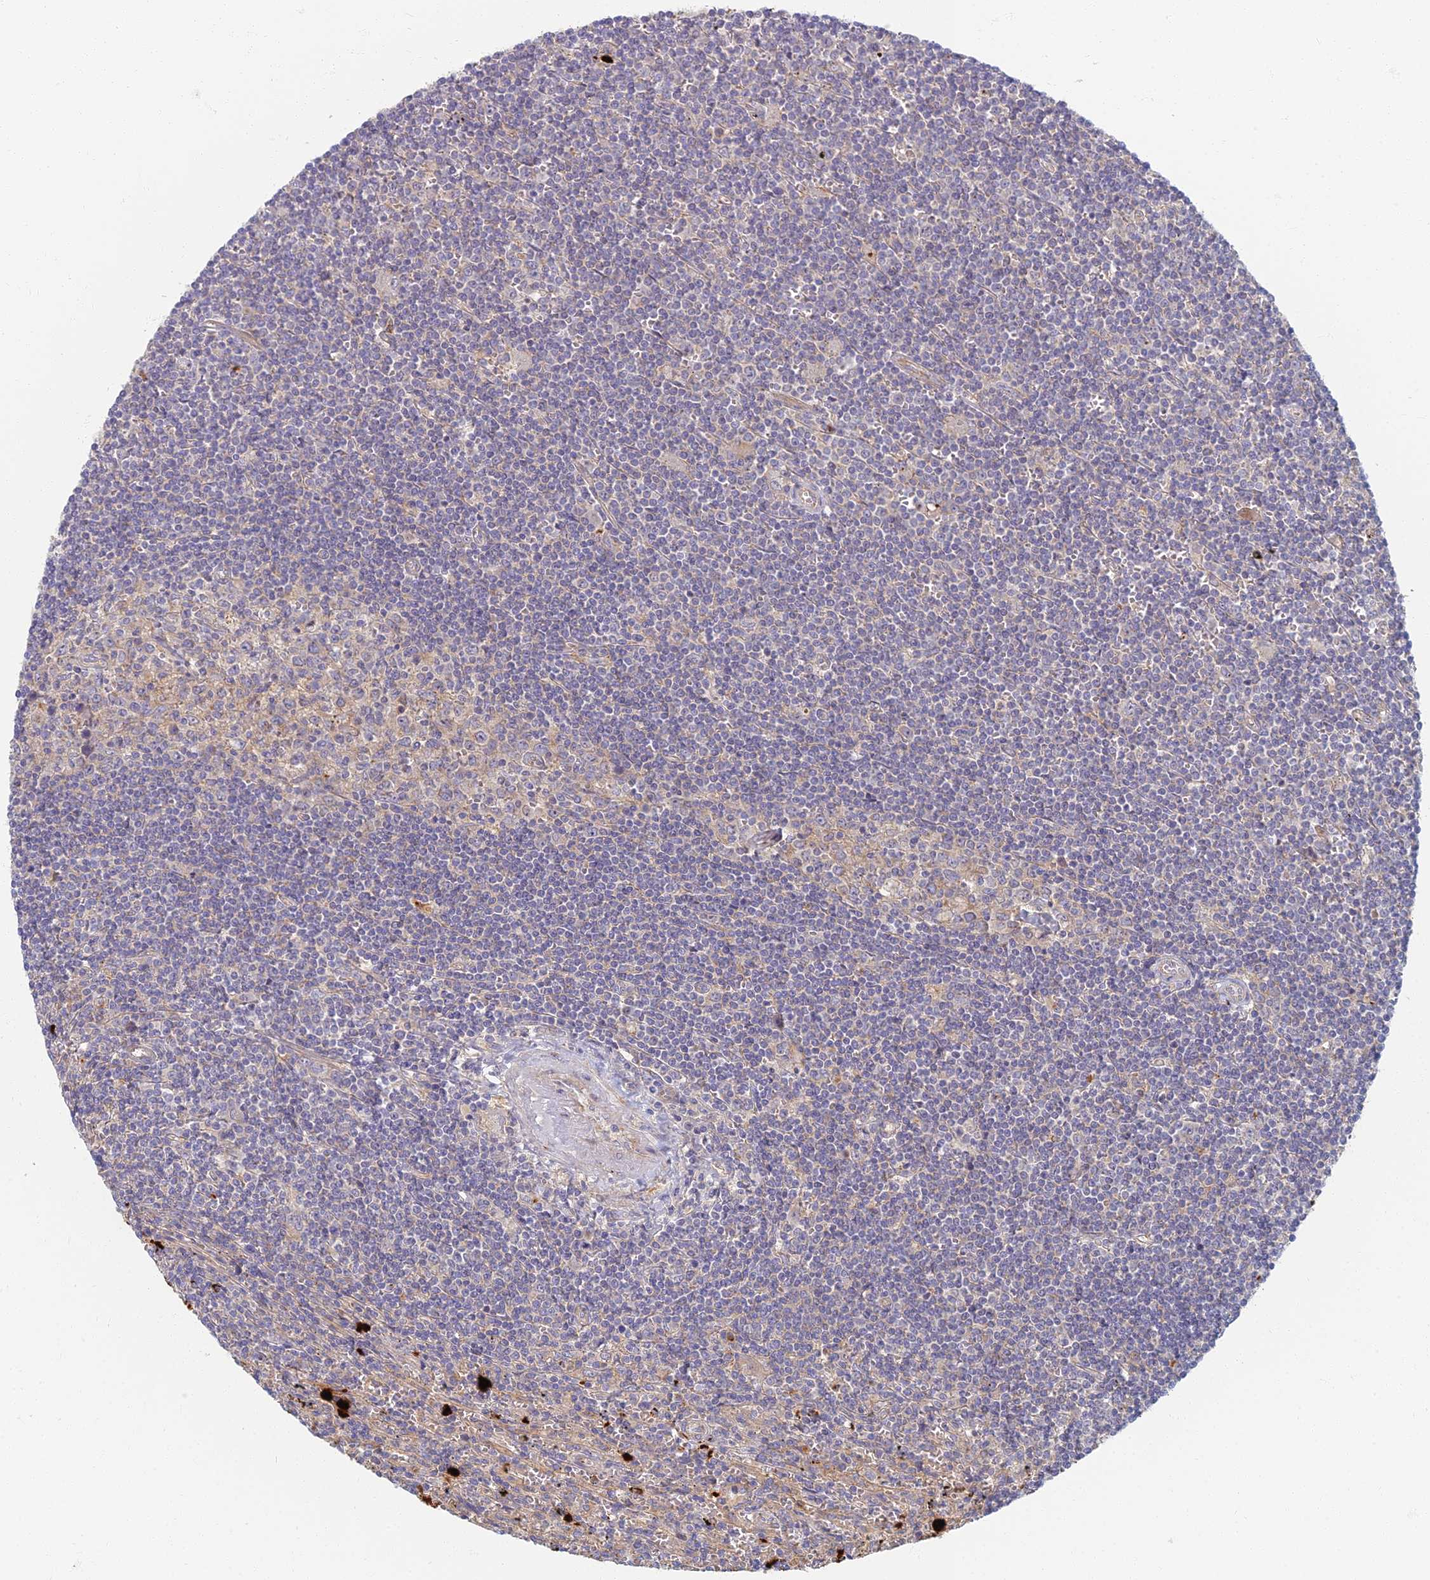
{"staining": {"intensity": "negative", "quantity": "none", "location": "none"}, "tissue": "lymphoma", "cell_type": "Tumor cells", "image_type": "cancer", "snomed": [{"axis": "morphology", "description": "Malignant lymphoma, non-Hodgkin's type, Low grade"}, {"axis": "topography", "description": "Spleen"}], "caption": "Immunohistochemistry micrograph of lymphoma stained for a protein (brown), which shows no positivity in tumor cells.", "gene": "PROX2", "patient": {"sex": "male", "age": 76}}